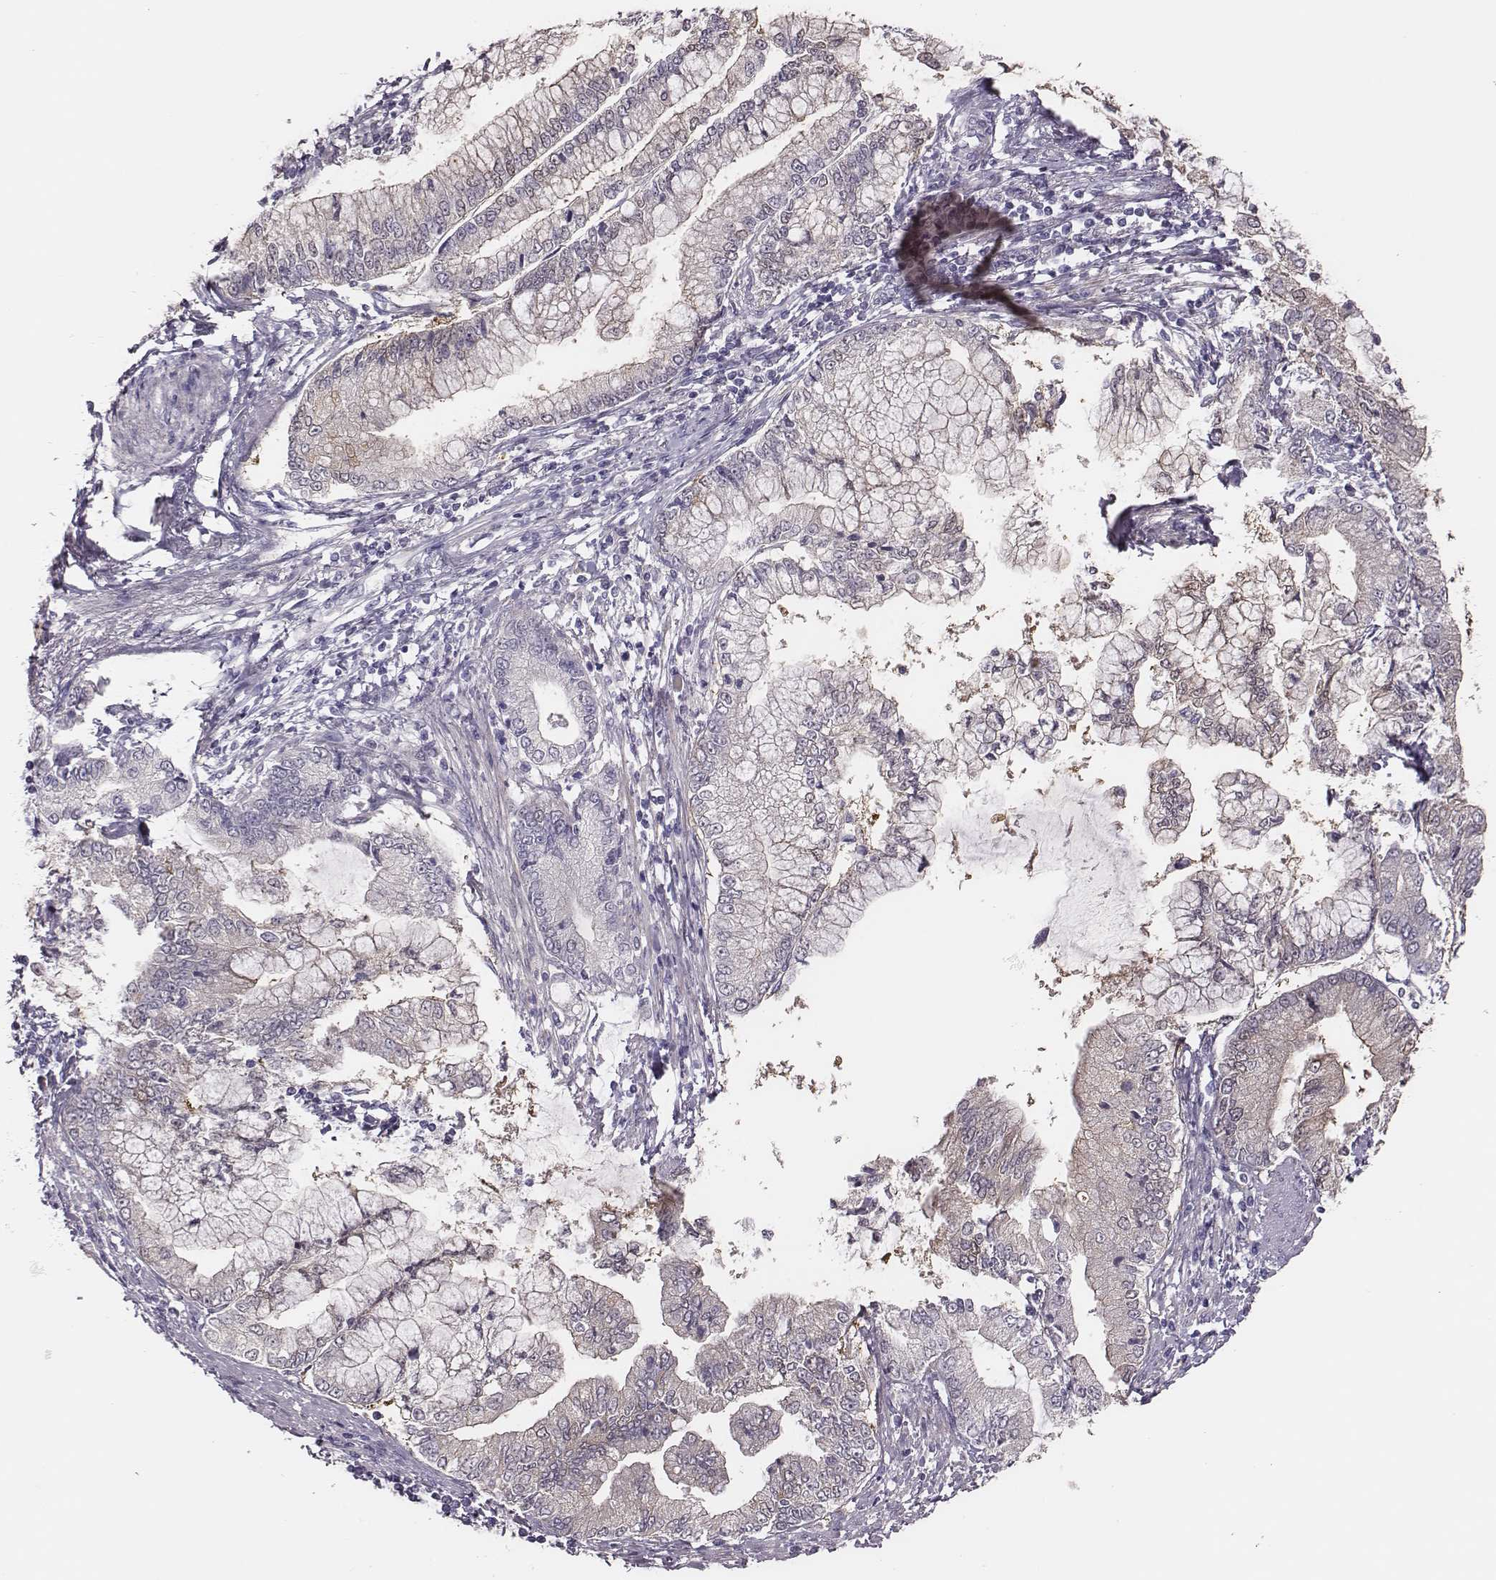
{"staining": {"intensity": "negative", "quantity": "none", "location": "none"}, "tissue": "stomach cancer", "cell_type": "Tumor cells", "image_type": "cancer", "snomed": [{"axis": "morphology", "description": "Adenocarcinoma, NOS"}, {"axis": "topography", "description": "Stomach, upper"}], "caption": "DAB immunohistochemical staining of human adenocarcinoma (stomach) reveals no significant positivity in tumor cells. Nuclei are stained in blue.", "gene": "SCML2", "patient": {"sex": "female", "age": 74}}